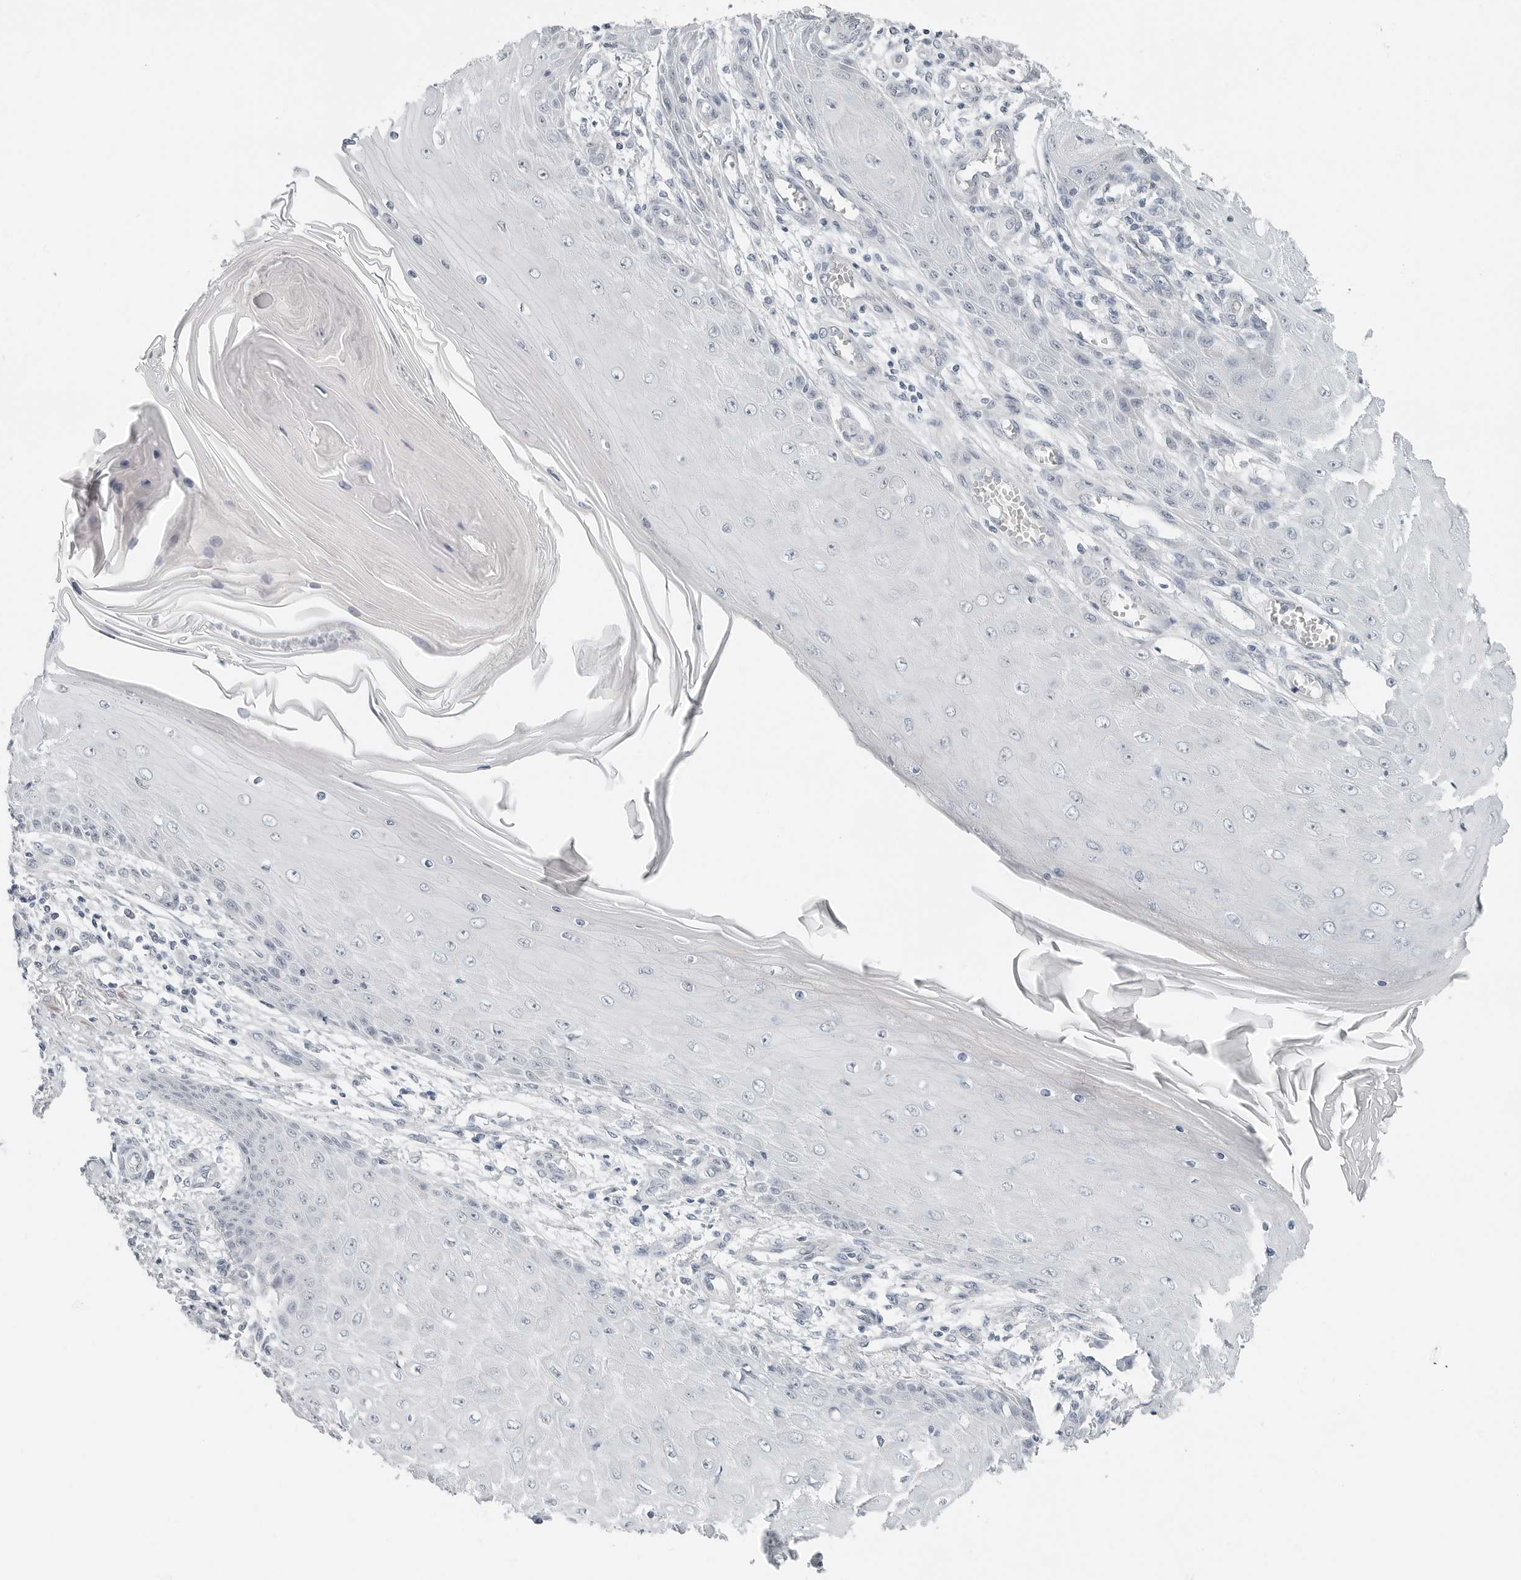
{"staining": {"intensity": "negative", "quantity": "none", "location": "none"}, "tissue": "skin cancer", "cell_type": "Tumor cells", "image_type": "cancer", "snomed": [{"axis": "morphology", "description": "Squamous cell carcinoma, NOS"}, {"axis": "topography", "description": "Skin"}], "caption": "A photomicrograph of skin squamous cell carcinoma stained for a protein shows no brown staining in tumor cells. (DAB immunohistochemistry (IHC) visualized using brightfield microscopy, high magnification).", "gene": "XIRP1", "patient": {"sex": "female", "age": 73}}